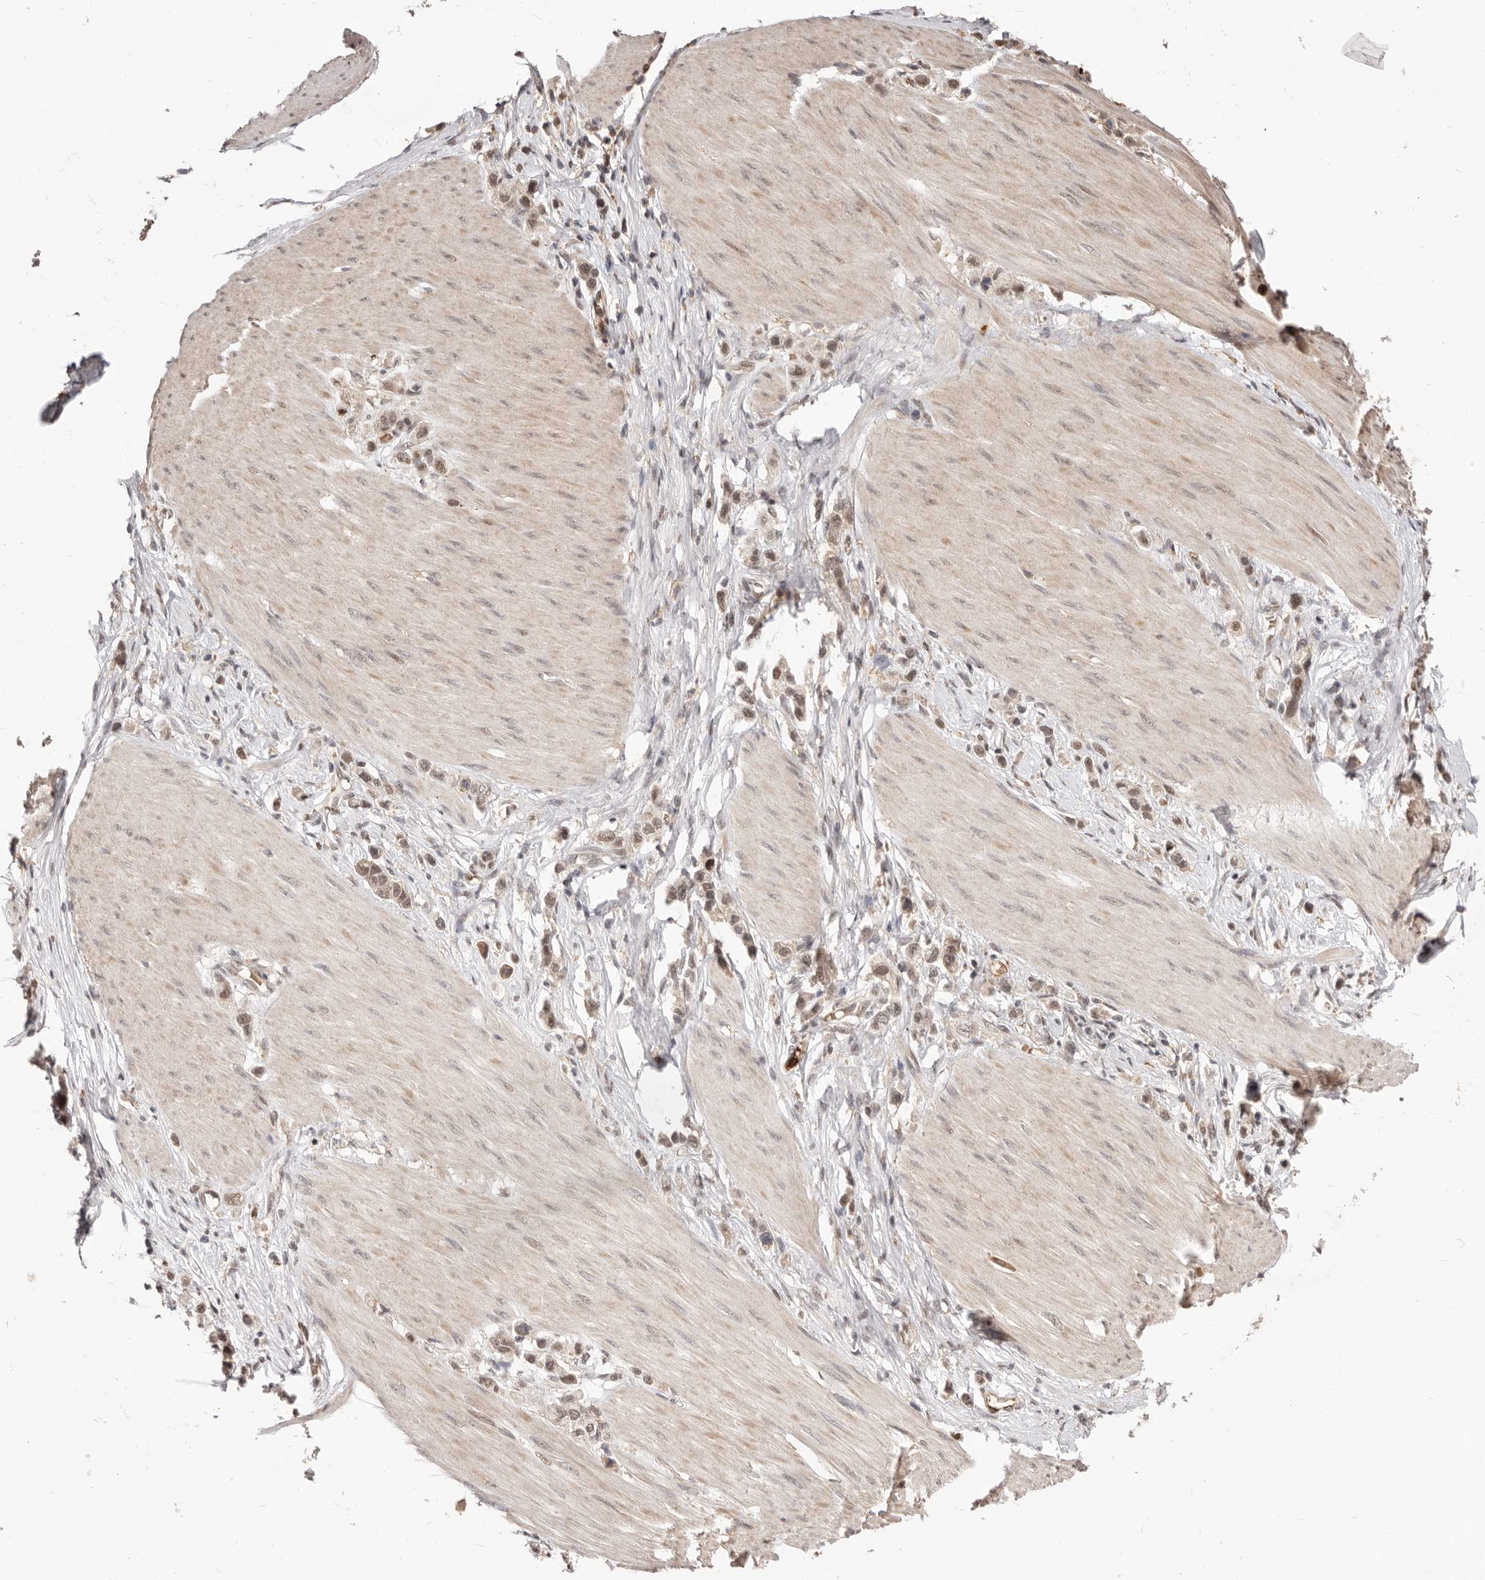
{"staining": {"intensity": "weak", "quantity": ">75%", "location": "nuclear"}, "tissue": "stomach cancer", "cell_type": "Tumor cells", "image_type": "cancer", "snomed": [{"axis": "morphology", "description": "Adenocarcinoma, NOS"}, {"axis": "topography", "description": "Stomach"}], "caption": "Immunohistochemistry (IHC) (DAB) staining of human stomach adenocarcinoma exhibits weak nuclear protein expression in approximately >75% of tumor cells. The protein of interest is stained brown, and the nuclei are stained in blue (DAB IHC with brightfield microscopy, high magnification).", "gene": "NCOA3", "patient": {"sex": "female", "age": 65}}